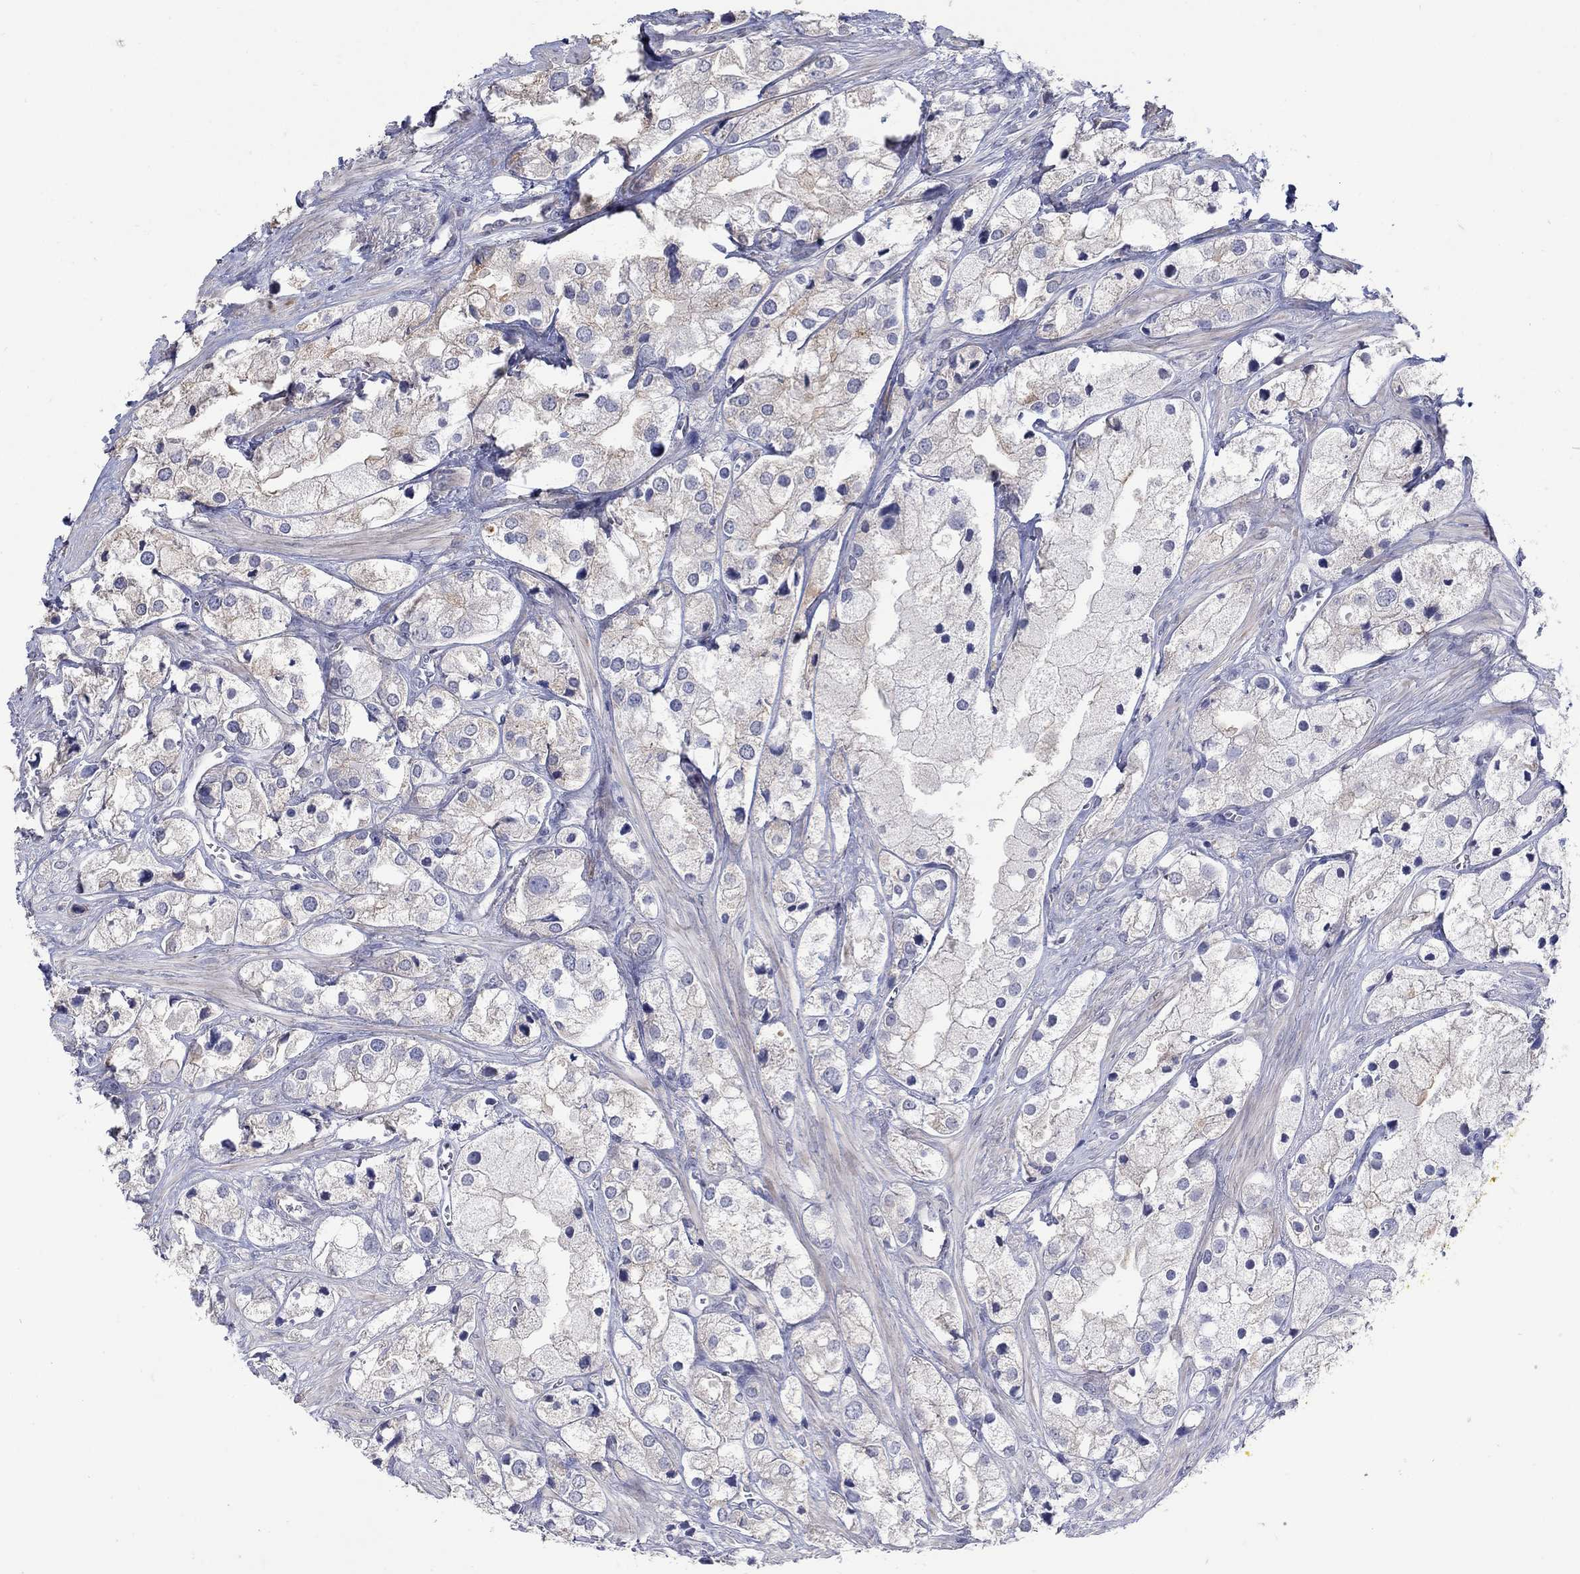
{"staining": {"intensity": "negative", "quantity": "none", "location": "none"}, "tissue": "prostate cancer", "cell_type": "Tumor cells", "image_type": "cancer", "snomed": [{"axis": "morphology", "description": "Adenocarcinoma, NOS"}, {"axis": "topography", "description": "Prostate and seminal vesicle, NOS"}, {"axis": "topography", "description": "Prostate"}], "caption": "Tumor cells show no significant protein expression in prostate adenocarcinoma.", "gene": "CETN1", "patient": {"sex": "male", "age": 79}}